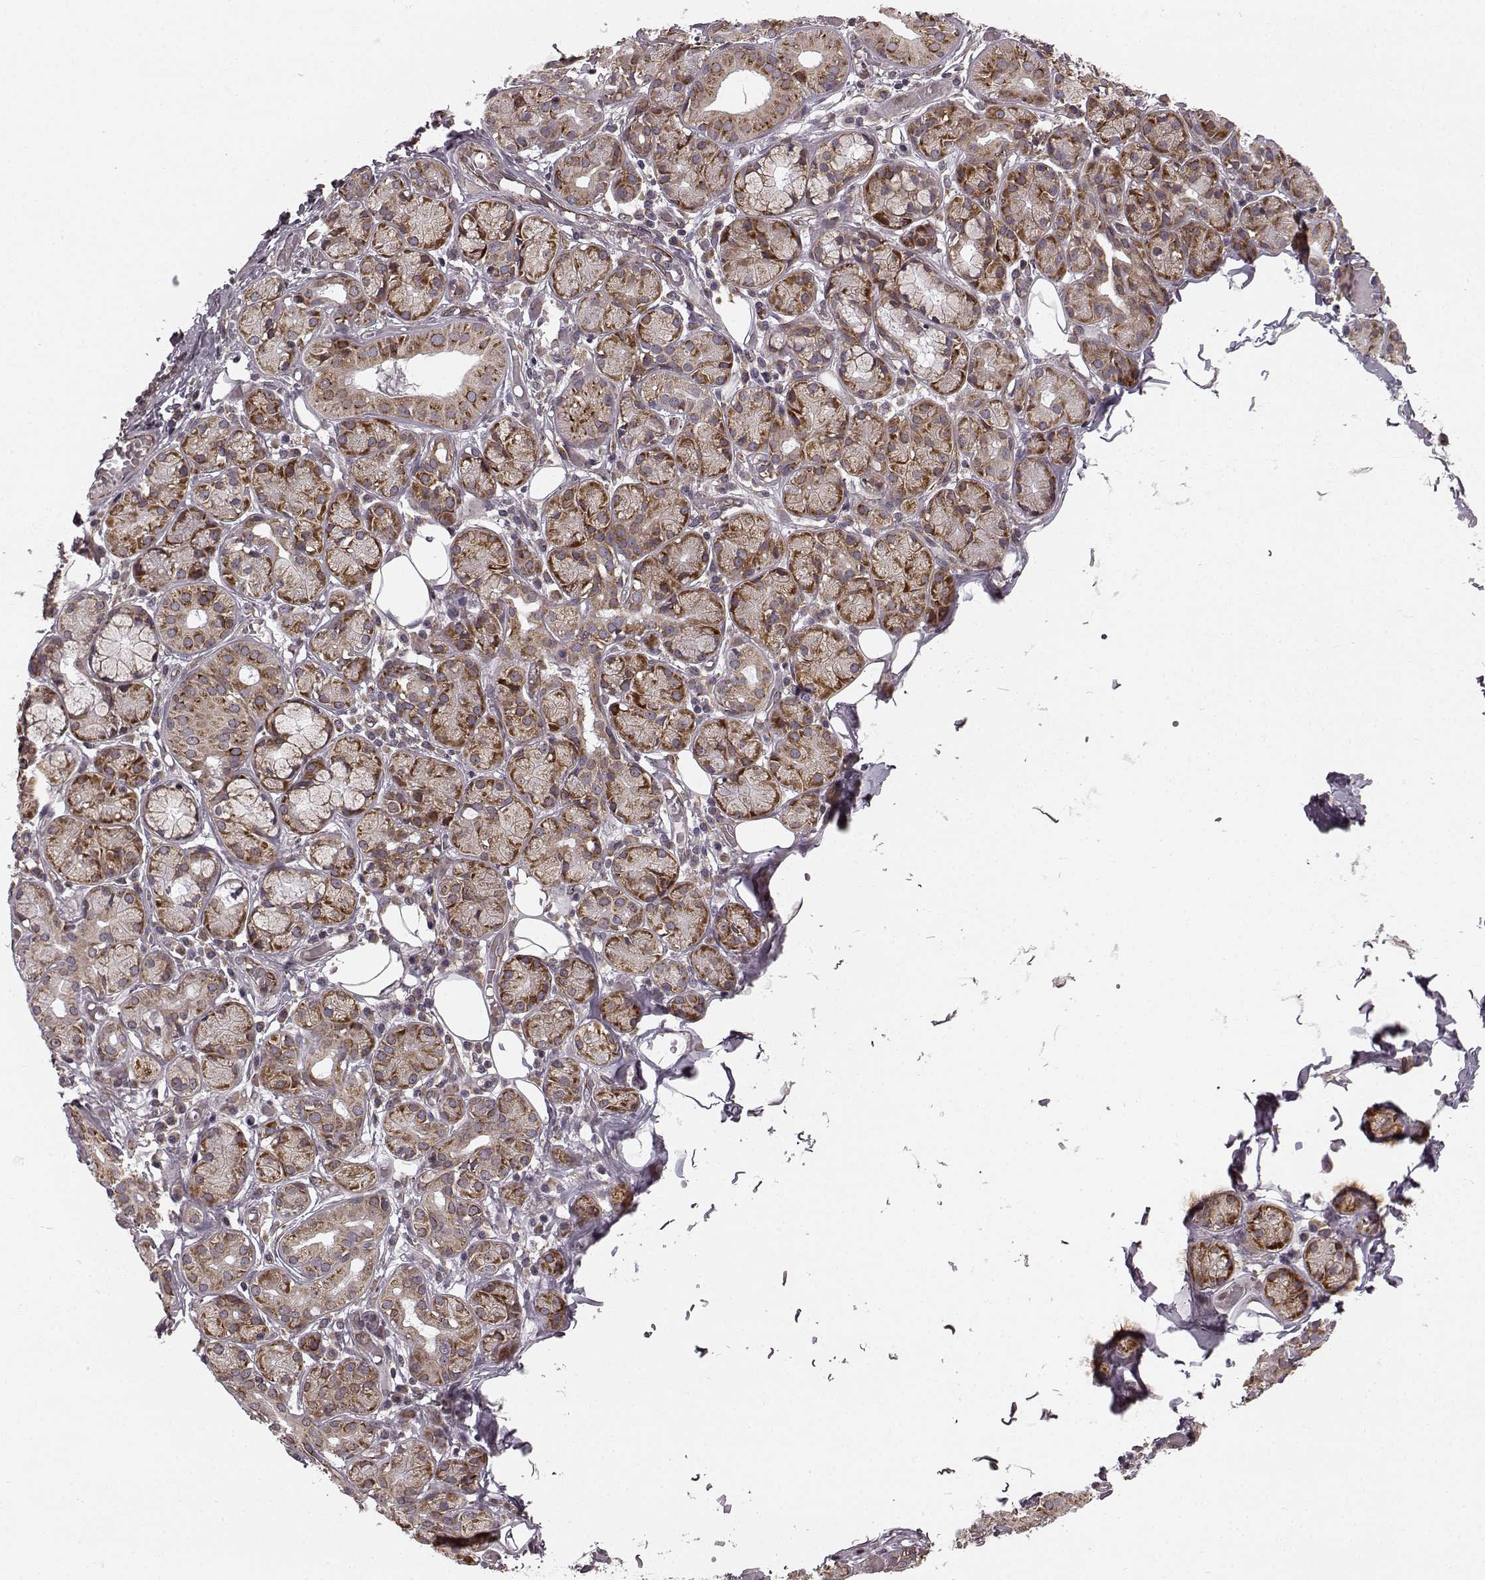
{"staining": {"intensity": "moderate", "quantity": ">75%", "location": "cytoplasmic/membranous"}, "tissue": "salivary gland", "cell_type": "Glandular cells", "image_type": "normal", "snomed": [{"axis": "morphology", "description": "Normal tissue, NOS"}, {"axis": "topography", "description": "Salivary gland"}, {"axis": "topography", "description": "Peripheral nerve tissue"}], "caption": "Salivary gland stained with DAB (3,3'-diaminobenzidine) immunohistochemistry reveals medium levels of moderate cytoplasmic/membranous positivity in about >75% of glandular cells.", "gene": "TMEM14A", "patient": {"sex": "male", "age": 71}}